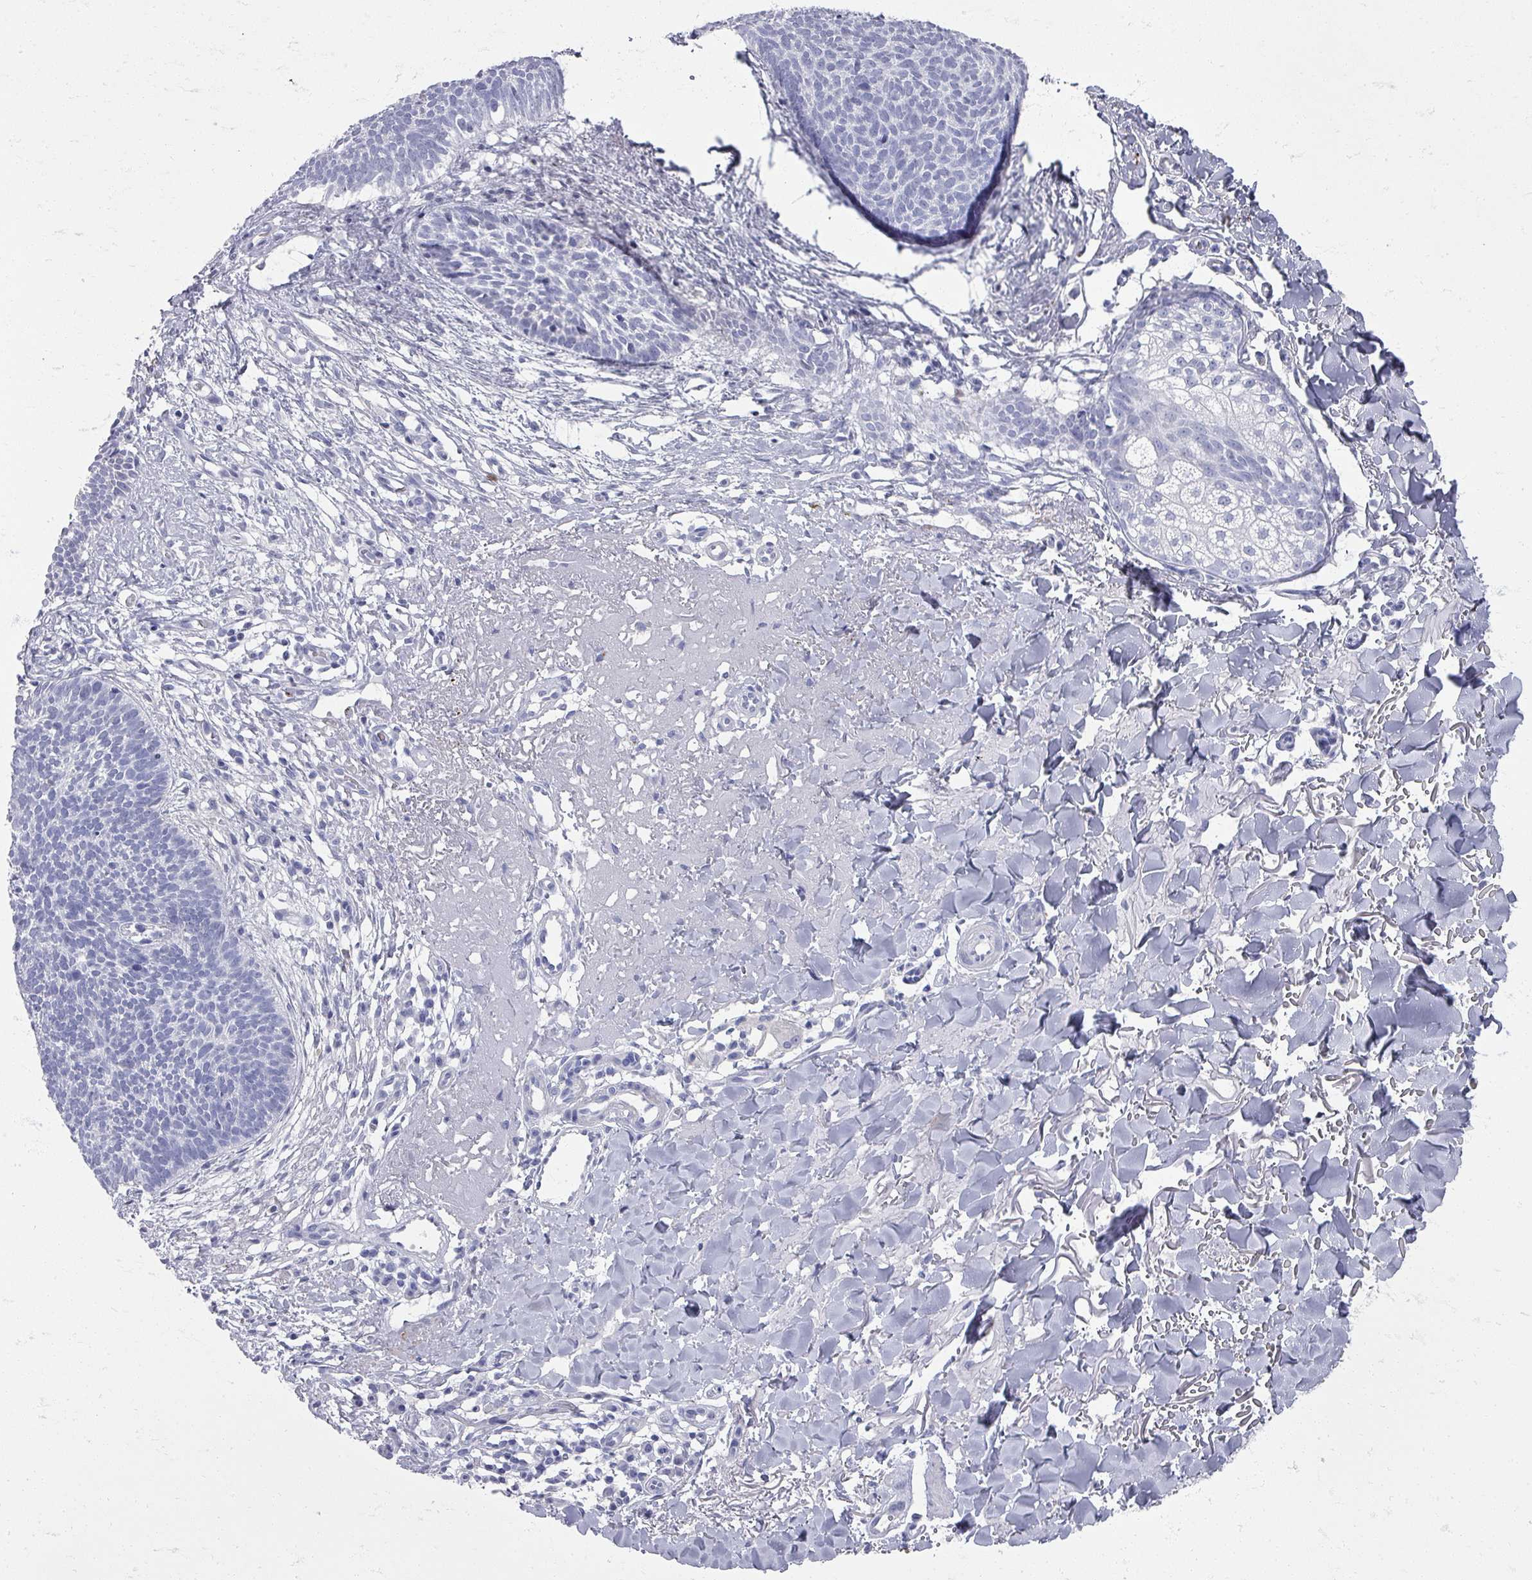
{"staining": {"intensity": "negative", "quantity": "none", "location": "none"}, "tissue": "skin cancer", "cell_type": "Tumor cells", "image_type": "cancer", "snomed": [{"axis": "morphology", "description": "Basal cell carcinoma"}, {"axis": "topography", "description": "Skin"}], "caption": "Tumor cells show no significant protein staining in skin basal cell carcinoma.", "gene": "OMG", "patient": {"sex": "male", "age": 84}}